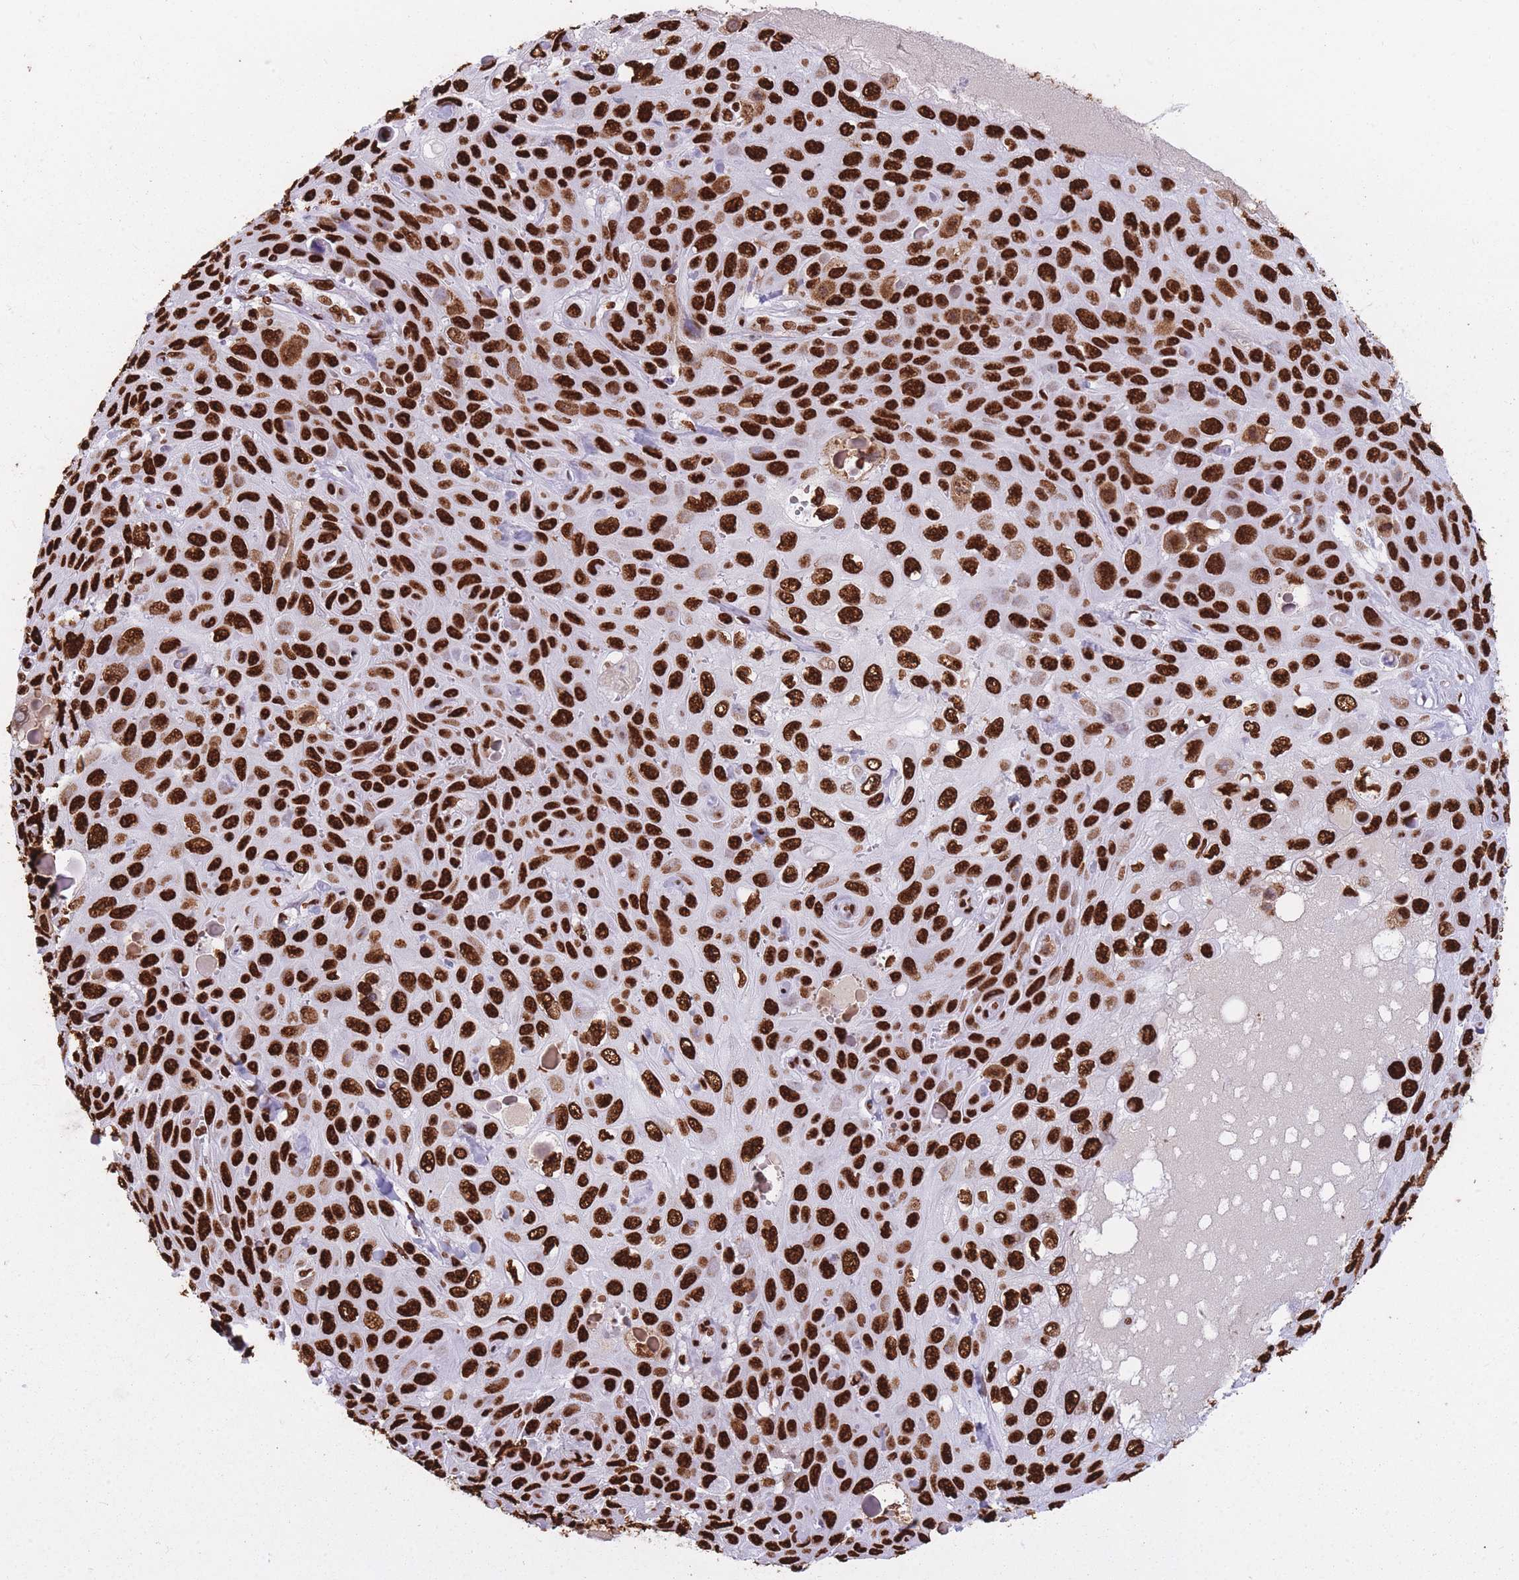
{"staining": {"intensity": "strong", "quantity": ">75%", "location": "nuclear"}, "tissue": "skin cancer", "cell_type": "Tumor cells", "image_type": "cancer", "snomed": [{"axis": "morphology", "description": "Squamous cell carcinoma, NOS"}, {"axis": "topography", "description": "Skin"}], "caption": "Tumor cells reveal strong nuclear expression in about >75% of cells in skin cancer.", "gene": "HNRNPUL1", "patient": {"sex": "male", "age": 82}}